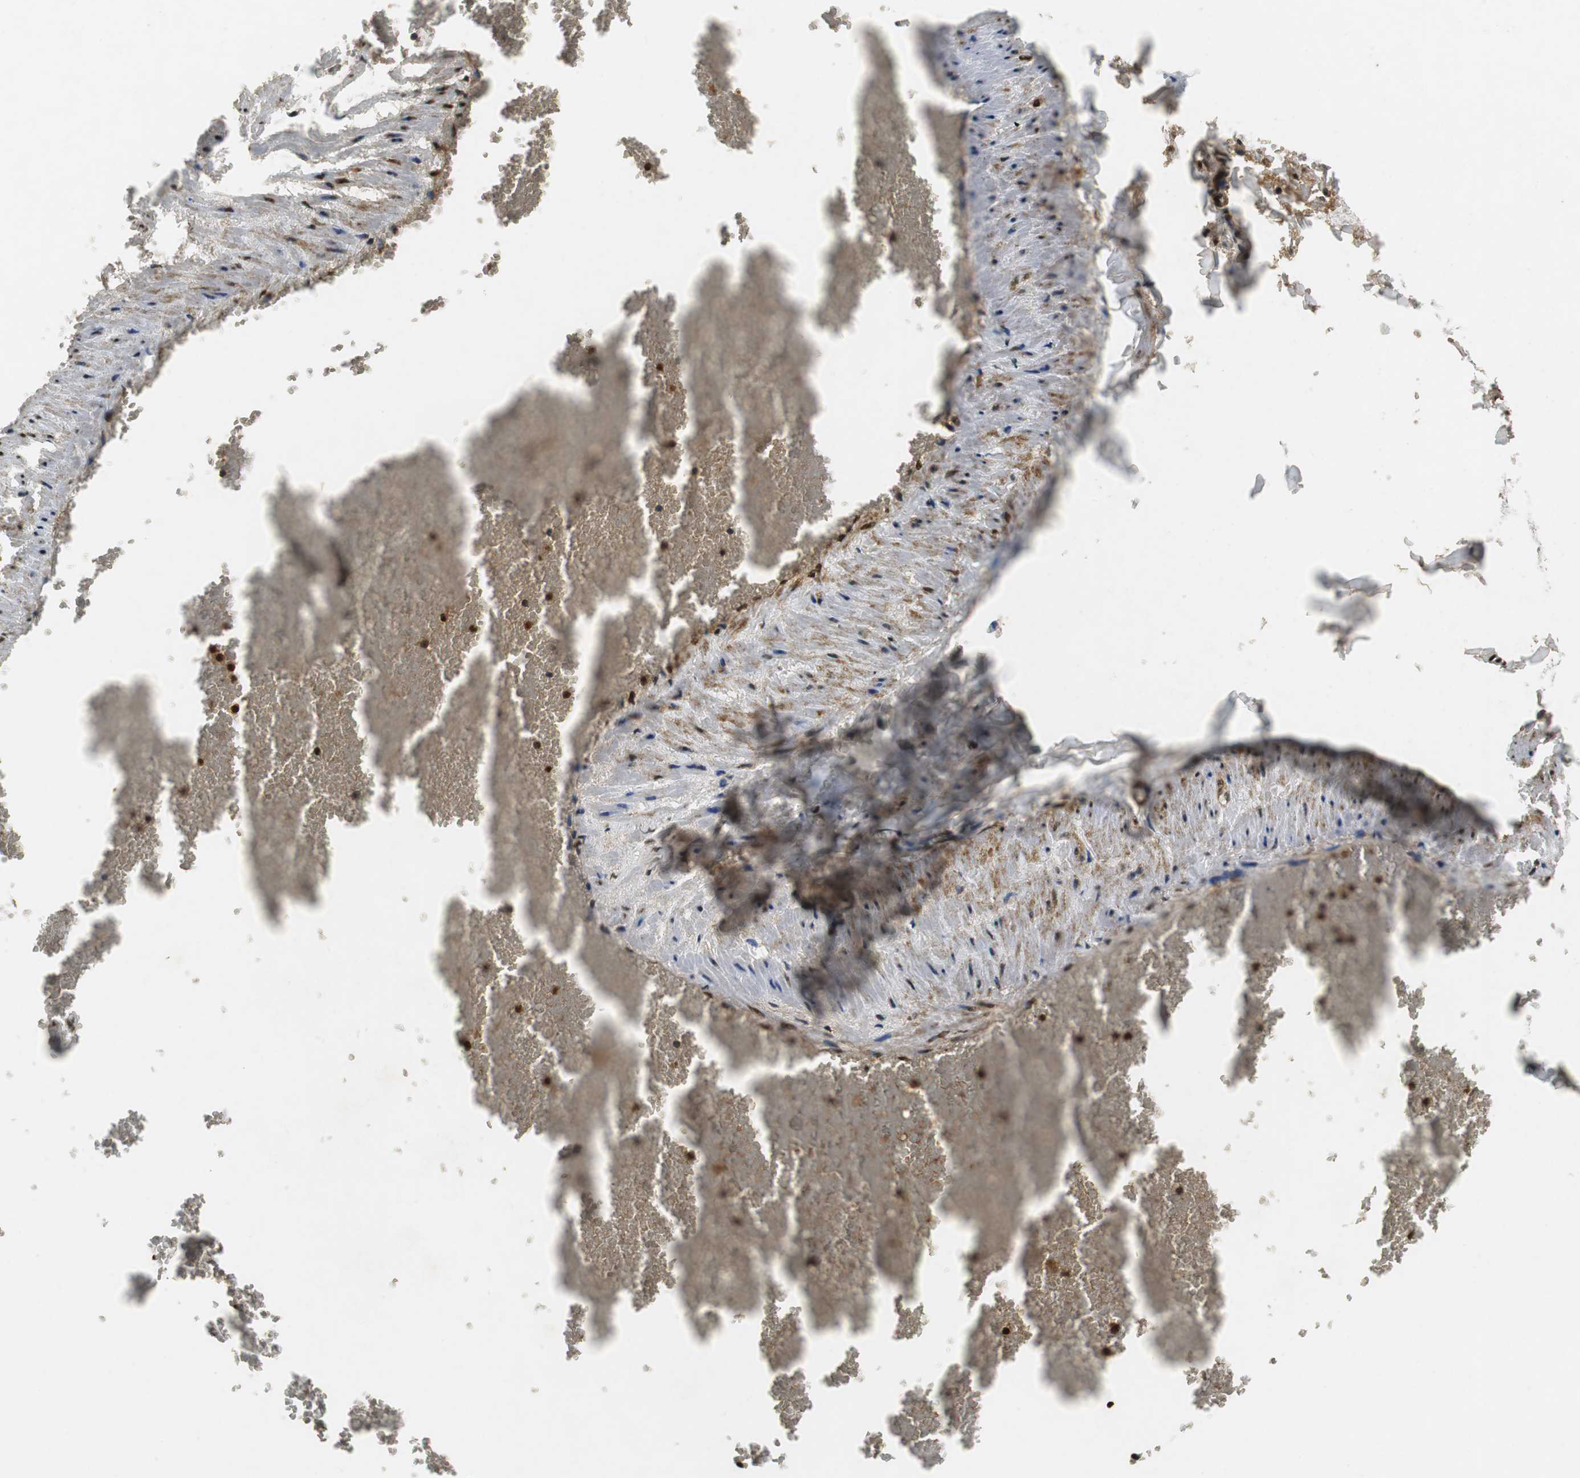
{"staining": {"intensity": "weak", "quantity": "25%-75%", "location": "cytoplasmic/membranous"}, "tissue": "adipose tissue", "cell_type": "Adipocytes", "image_type": "normal", "snomed": [{"axis": "morphology", "description": "Normal tissue, NOS"}, {"axis": "topography", "description": "Vascular tissue"}], "caption": "About 25%-75% of adipocytes in unremarkable human adipose tissue demonstrate weak cytoplasmic/membranous protein positivity as visualized by brown immunohistochemical staining.", "gene": "ORM1", "patient": {"sex": "male", "age": 41}}